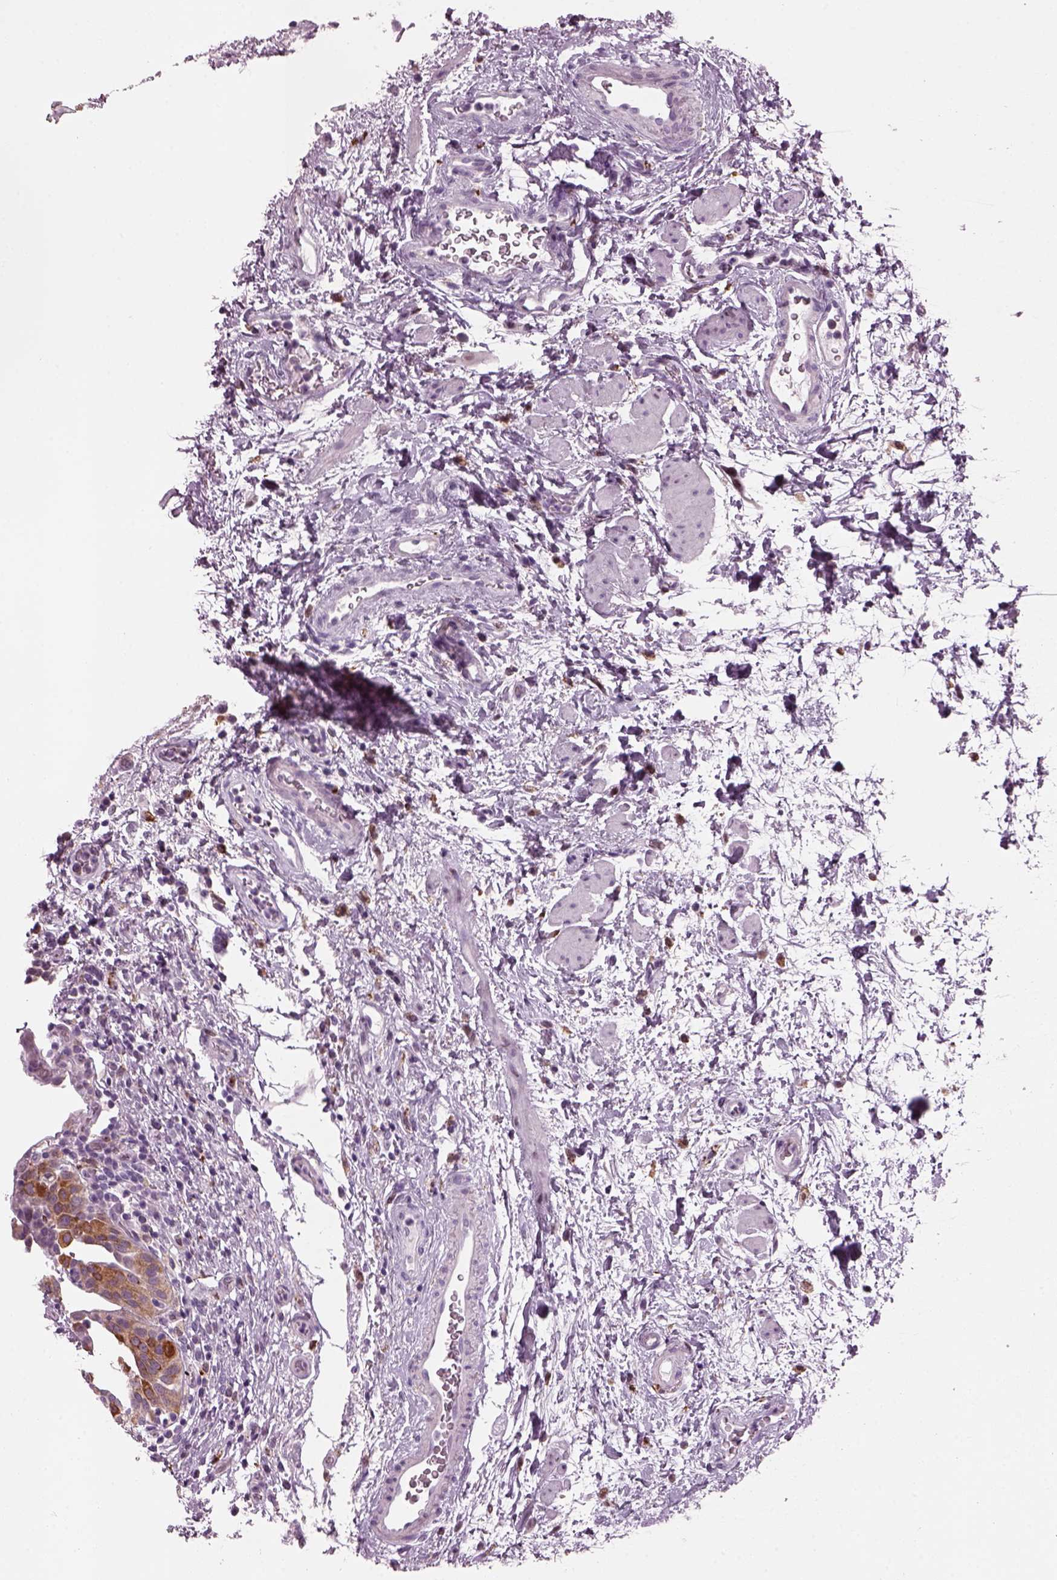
{"staining": {"intensity": "moderate", "quantity": ">75%", "location": "cytoplasmic/membranous"}, "tissue": "urinary bladder", "cell_type": "Urothelial cells", "image_type": "normal", "snomed": [{"axis": "morphology", "description": "Normal tissue, NOS"}, {"axis": "topography", "description": "Urinary bladder"}], "caption": "Protein expression analysis of benign urinary bladder shows moderate cytoplasmic/membranous staining in approximately >75% of urothelial cells. The protein is stained brown, and the nuclei are stained in blue (DAB (3,3'-diaminobenzidine) IHC with brightfield microscopy, high magnification).", "gene": "PRR9", "patient": {"sex": "male", "age": 69}}